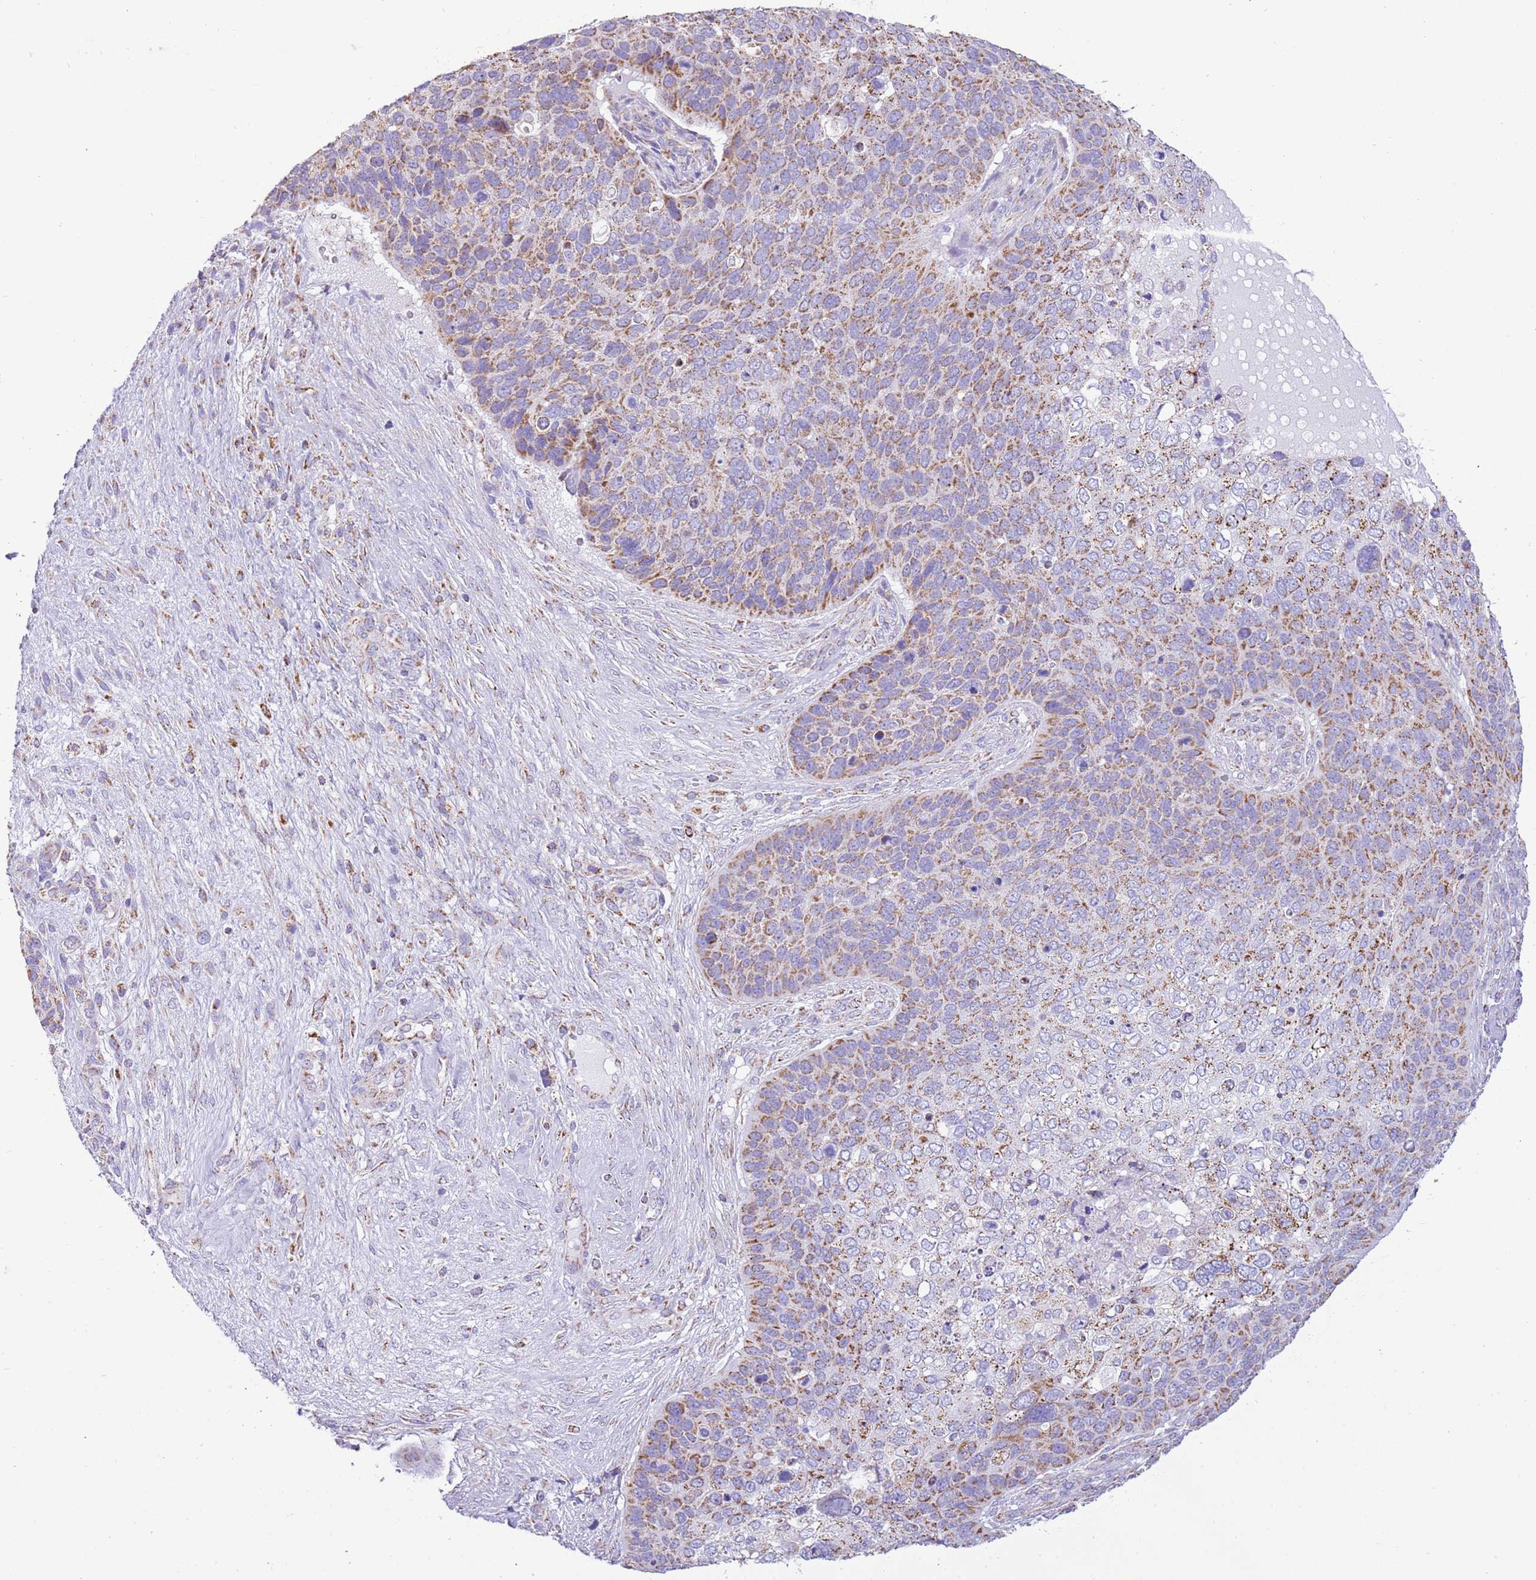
{"staining": {"intensity": "moderate", "quantity": ">75%", "location": "cytoplasmic/membranous"}, "tissue": "skin cancer", "cell_type": "Tumor cells", "image_type": "cancer", "snomed": [{"axis": "morphology", "description": "Basal cell carcinoma"}, {"axis": "topography", "description": "Skin"}], "caption": "Basal cell carcinoma (skin) stained for a protein (brown) reveals moderate cytoplasmic/membranous positive staining in about >75% of tumor cells.", "gene": "SUCLG2", "patient": {"sex": "female", "age": 74}}